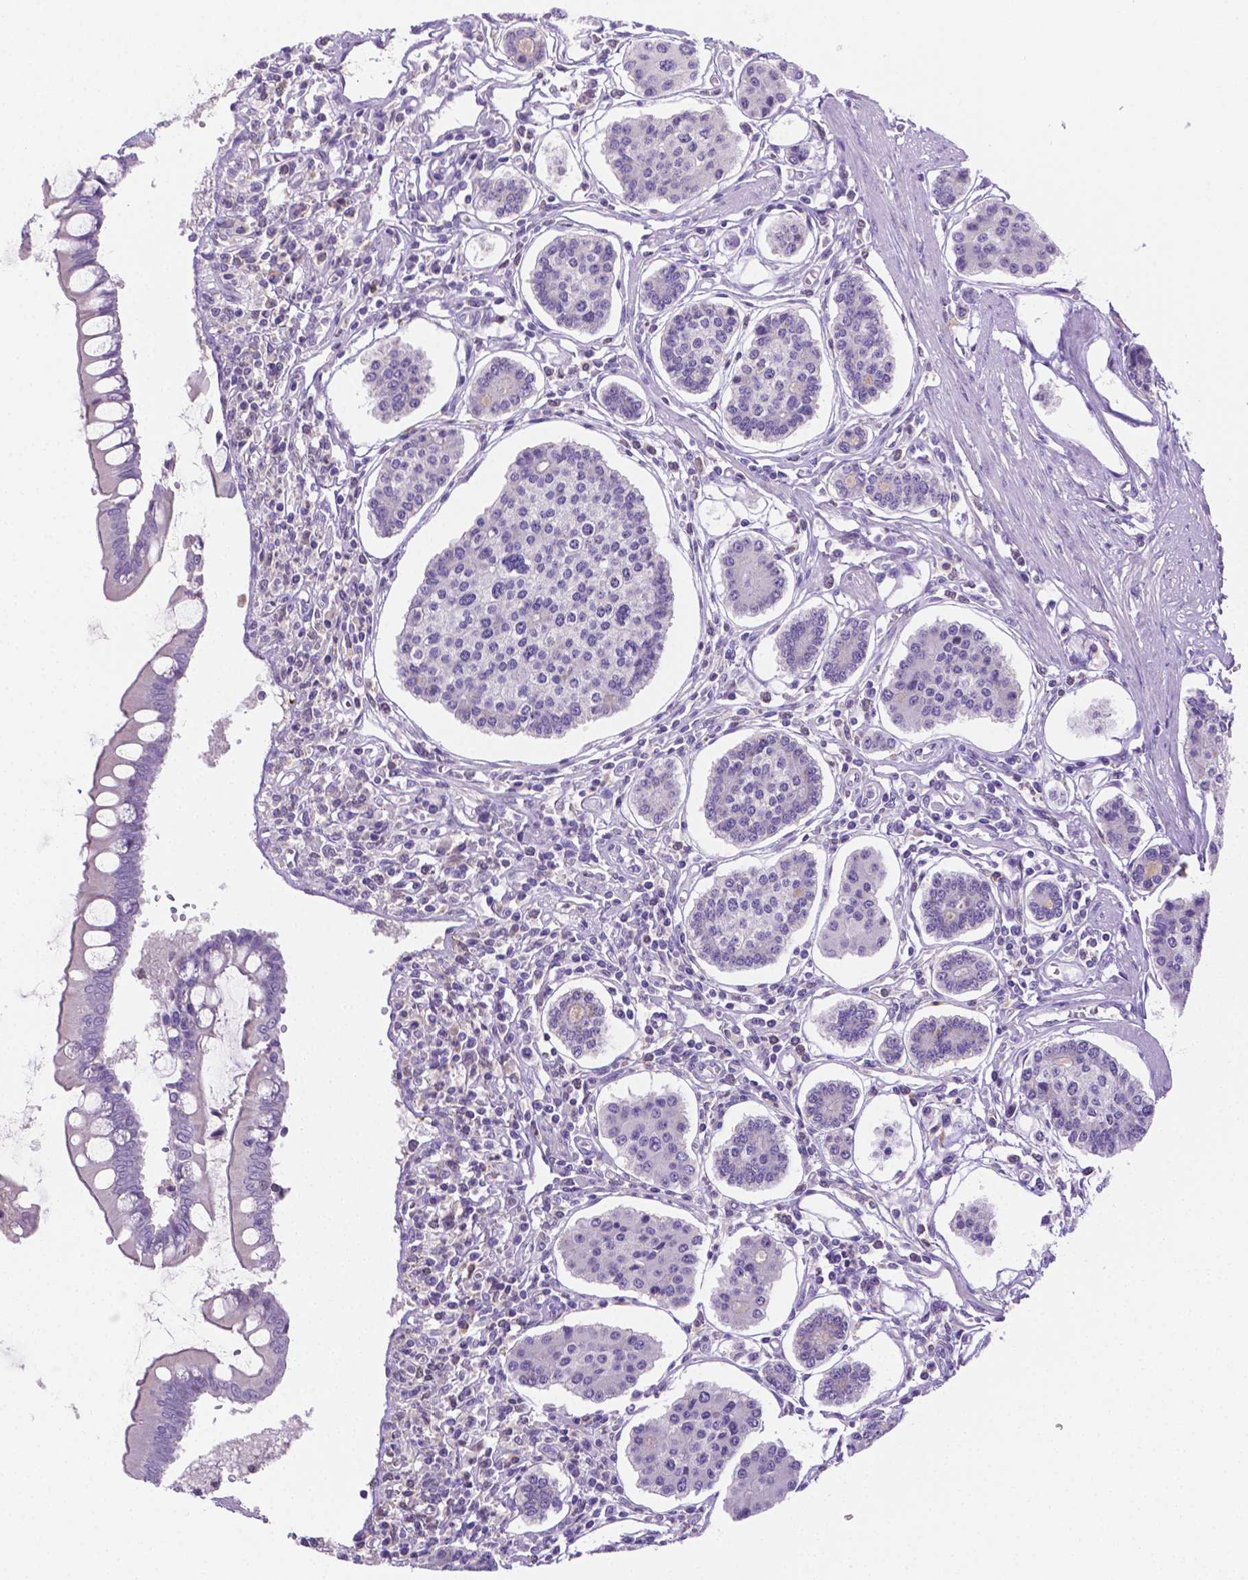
{"staining": {"intensity": "negative", "quantity": "none", "location": "none"}, "tissue": "carcinoid", "cell_type": "Tumor cells", "image_type": "cancer", "snomed": [{"axis": "morphology", "description": "Carcinoid, malignant, NOS"}, {"axis": "topography", "description": "Small intestine"}], "caption": "This is an immunohistochemistry (IHC) micrograph of carcinoid. There is no staining in tumor cells.", "gene": "NXPH2", "patient": {"sex": "female", "age": 65}}